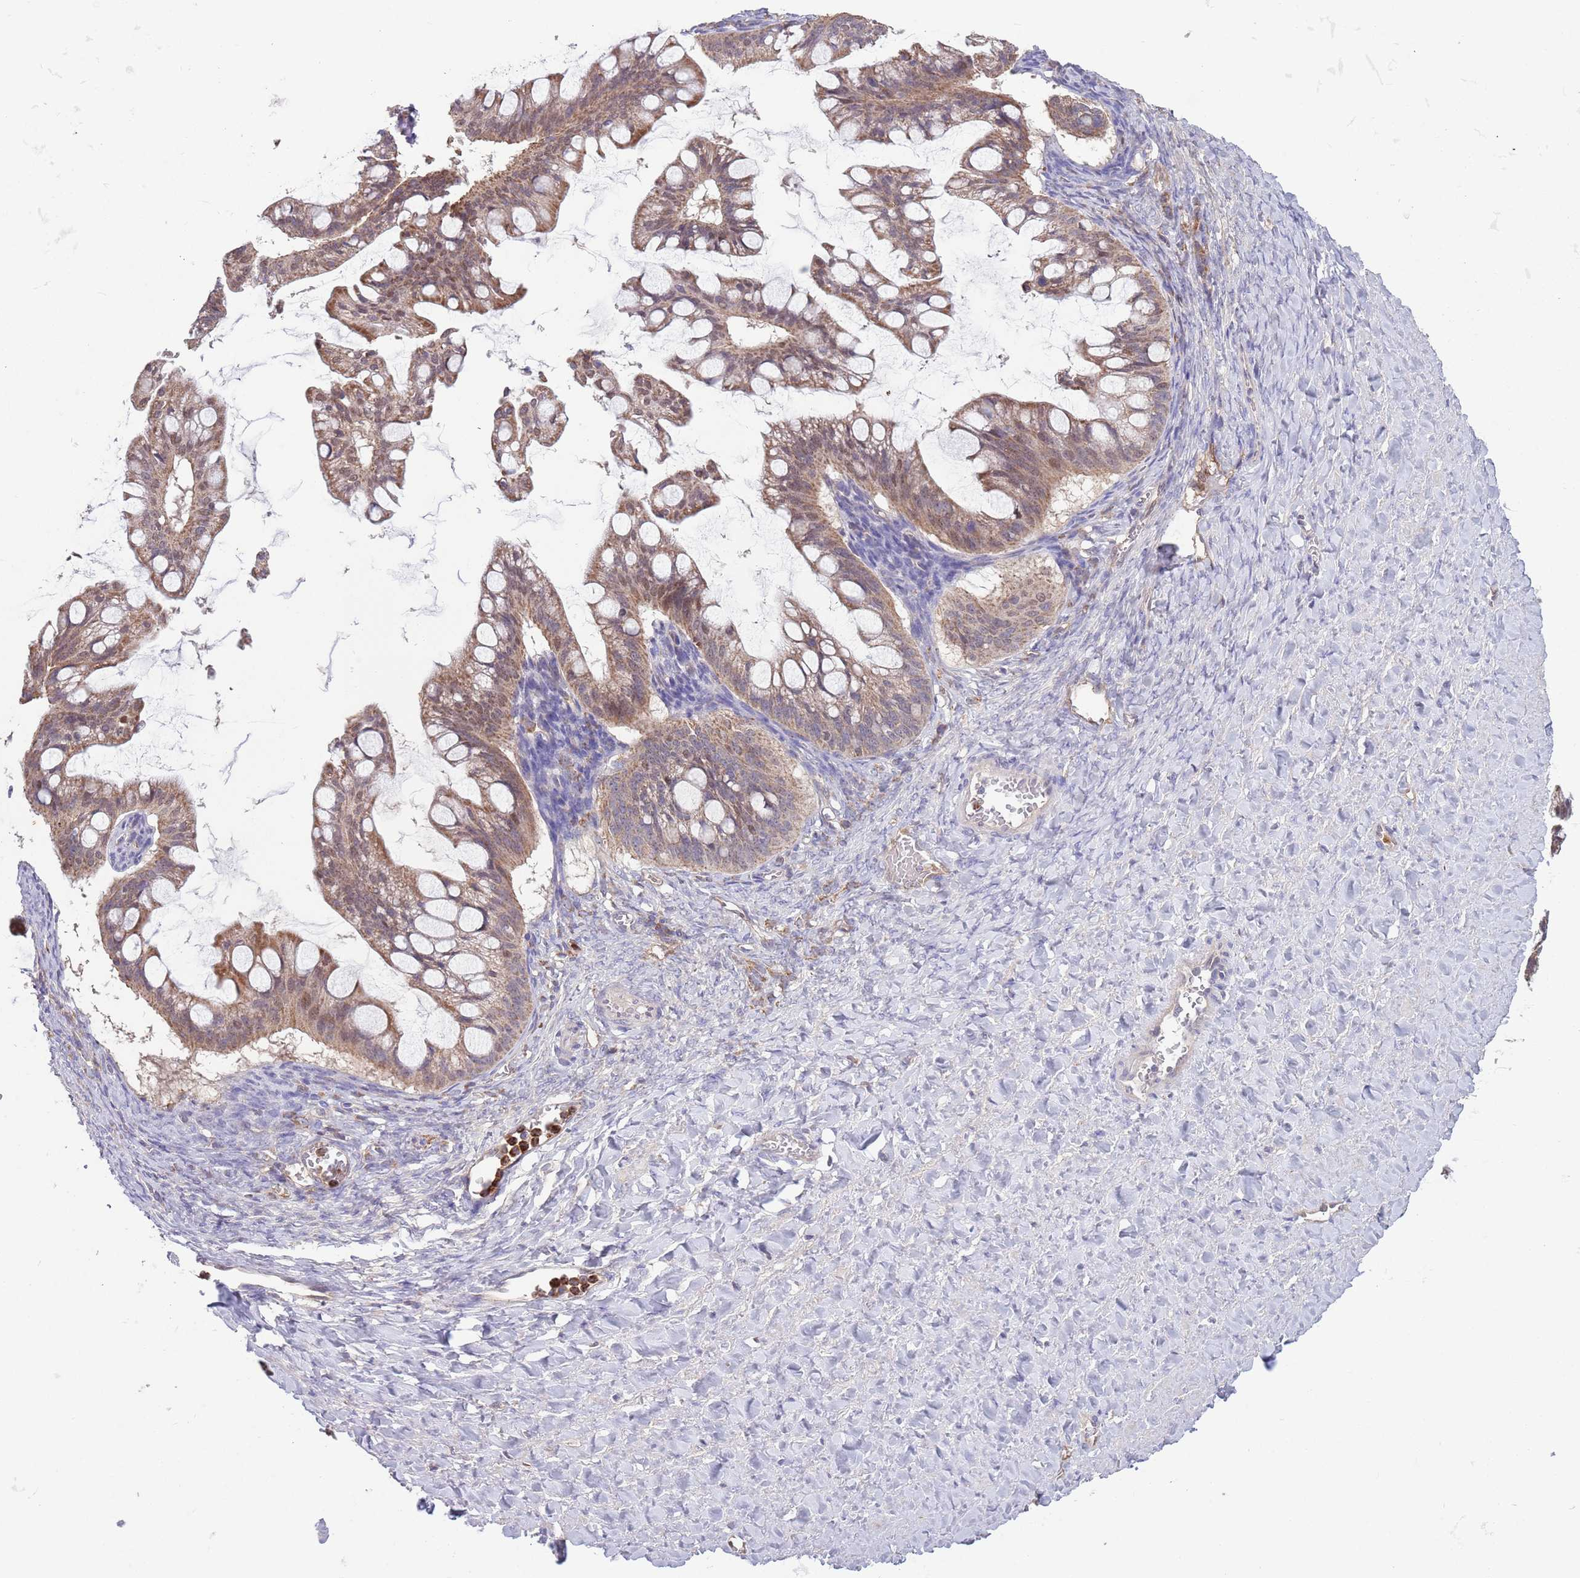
{"staining": {"intensity": "moderate", "quantity": ">75%", "location": "cytoplasmic/membranous,nuclear"}, "tissue": "ovarian cancer", "cell_type": "Tumor cells", "image_type": "cancer", "snomed": [{"axis": "morphology", "description": "Cystadenocarcinoma, mucinous, NOS"}, {"axis": "topography", "description": "Ovary"}], "caption": "Immunohistochemistry (IHC) of ovarian cancer demonstrates medium levels of moderate cytoplasmic/membranous and nuclear expression in about >75% of tumor cells.", "gene": "DDT", "patient": {"sex": "female", "age": 73}}